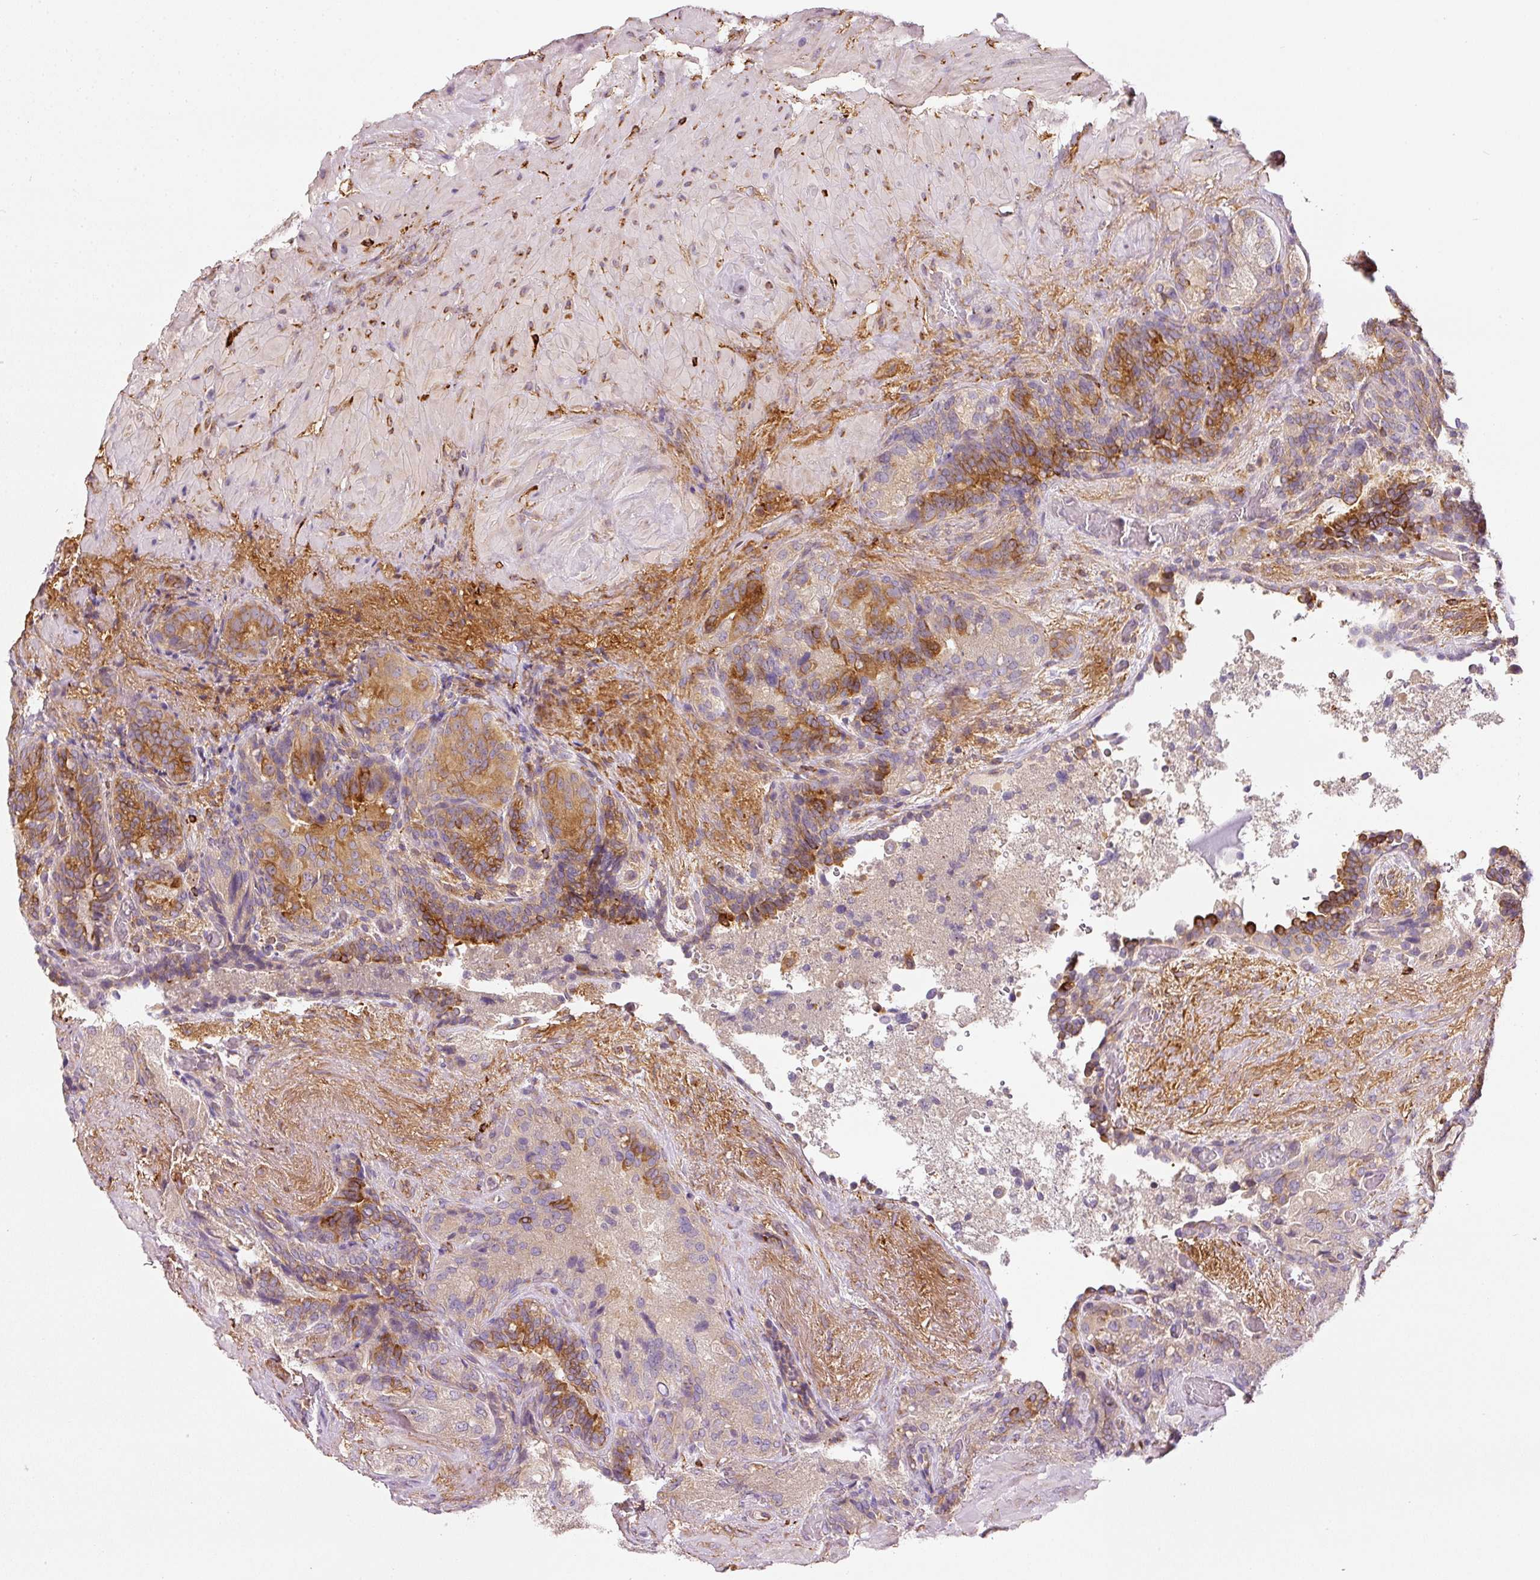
{"staining": {"intensity": "moderate", "quantity": "25%-75%", "location": "cytoplasmic/membranous"}, "tissue": "seminal vesicle", "cell_type": "Glandular cells", "image_type": "normal", "snomed": [{"axis": "morphology", "description": "Normal tissue, NOS"}, {"axis": "topography", "description": "Seminal veicle"}], "caption": "Seminal vesicle stained with IHC demonstrates moderate cytoplasmic/membranous positivity in about 25%-75% of glandular cells.", "gene": "RNF167", "patient": {"sex": "male", "age": 69}}